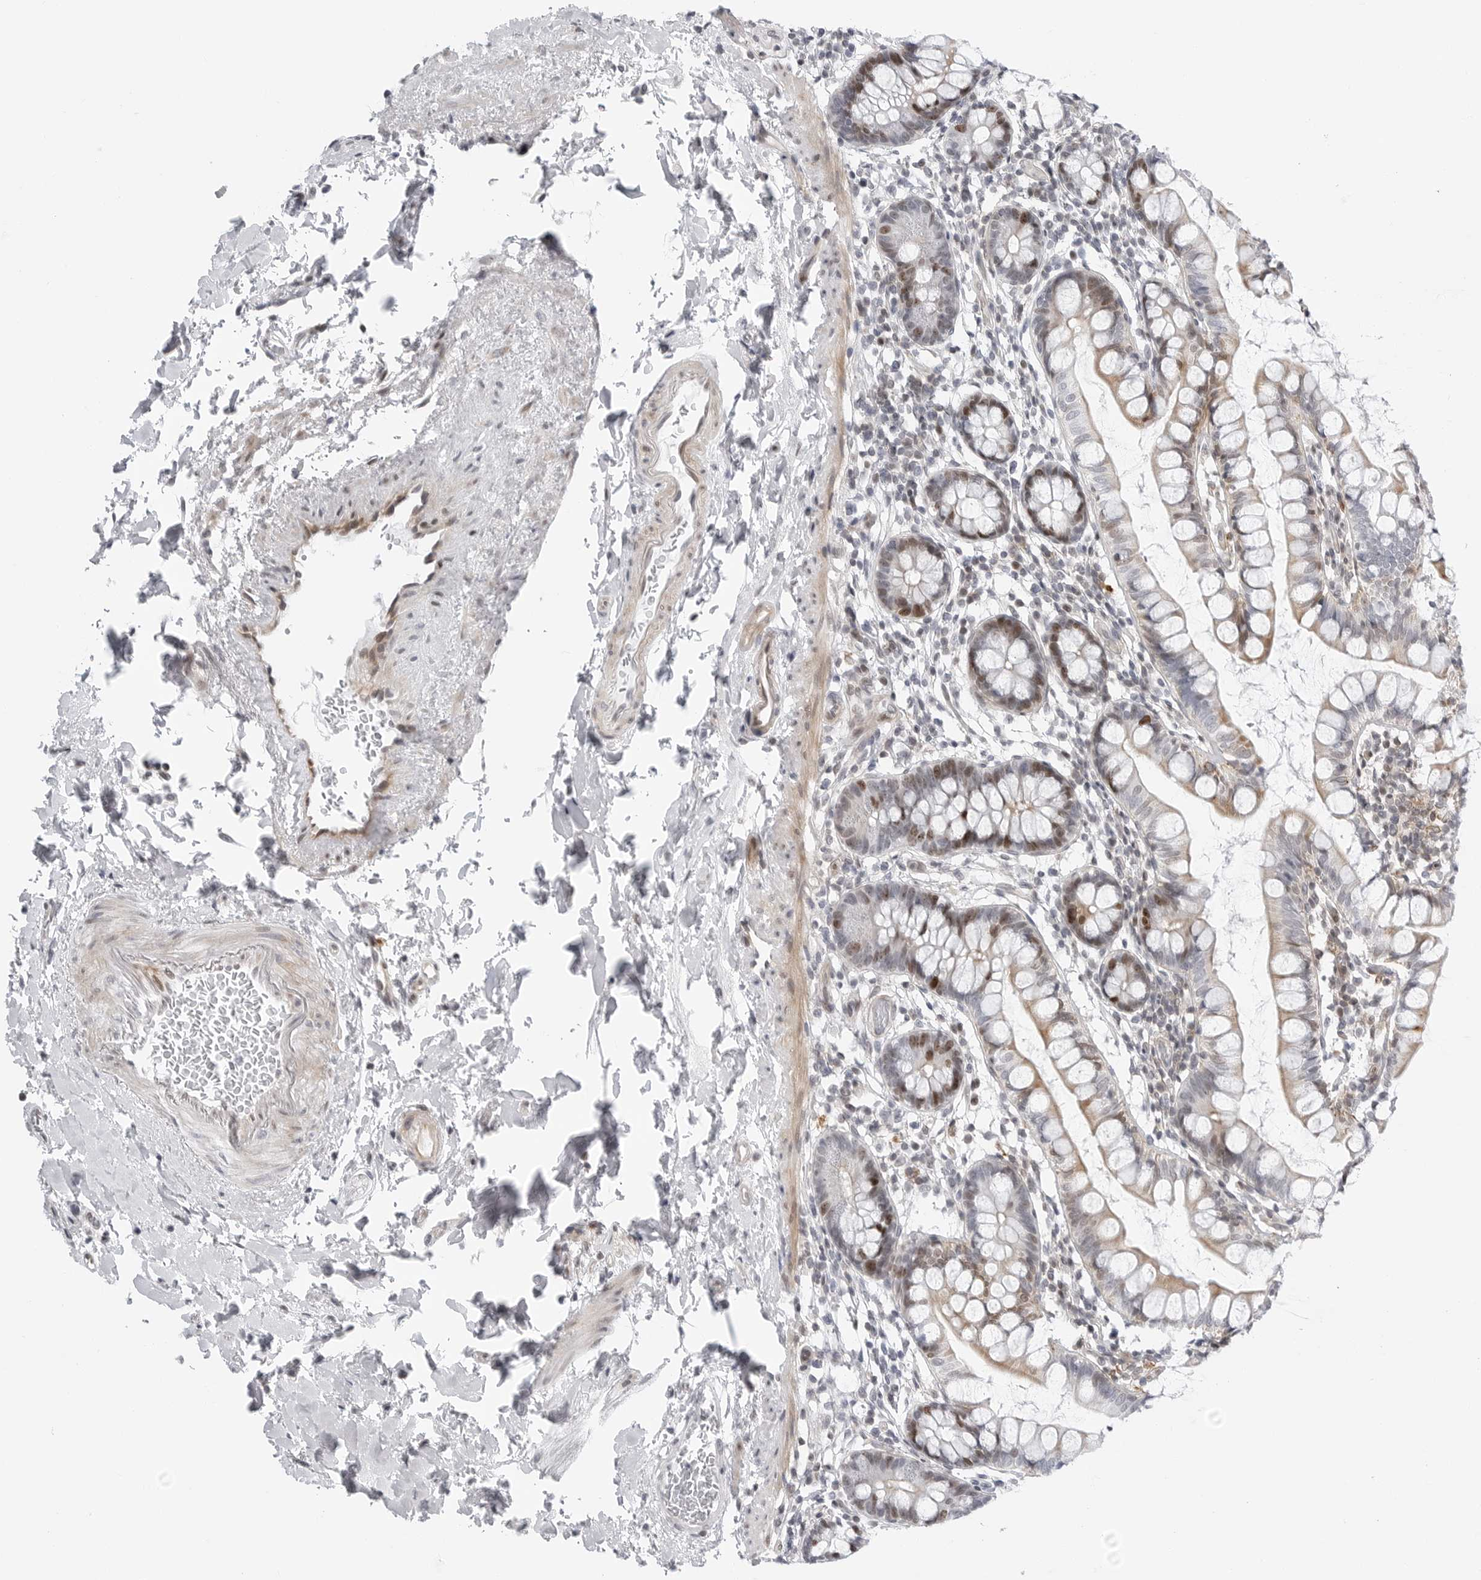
{"staining": {"intensity": "moderate", "quantity": "25%-75%", "location": "cytoplasmic/membranous,nuclear"}, "tissue": "small intestine", "cell_type": "Glandular cells", "image_type": "normal", "snomed": [{"axis": "morphology", "description": "Normal tissue, NOS"}, {"axis": "topography", "description": "Small intestine"}], "caption": "Small intestine stained with DAB immunohistochemistry (IHC) reveals medium levels of moderate cytoplasmic/membranous,nuclear positivity in approximately 25%-75% of glandular cells. (DAB (3,3'-diaminobenzidine) = brown stain, brightfield microscopy at high magnification).", "gene": "FAM135B", "patient": {"sex": "female", "age": 84}}